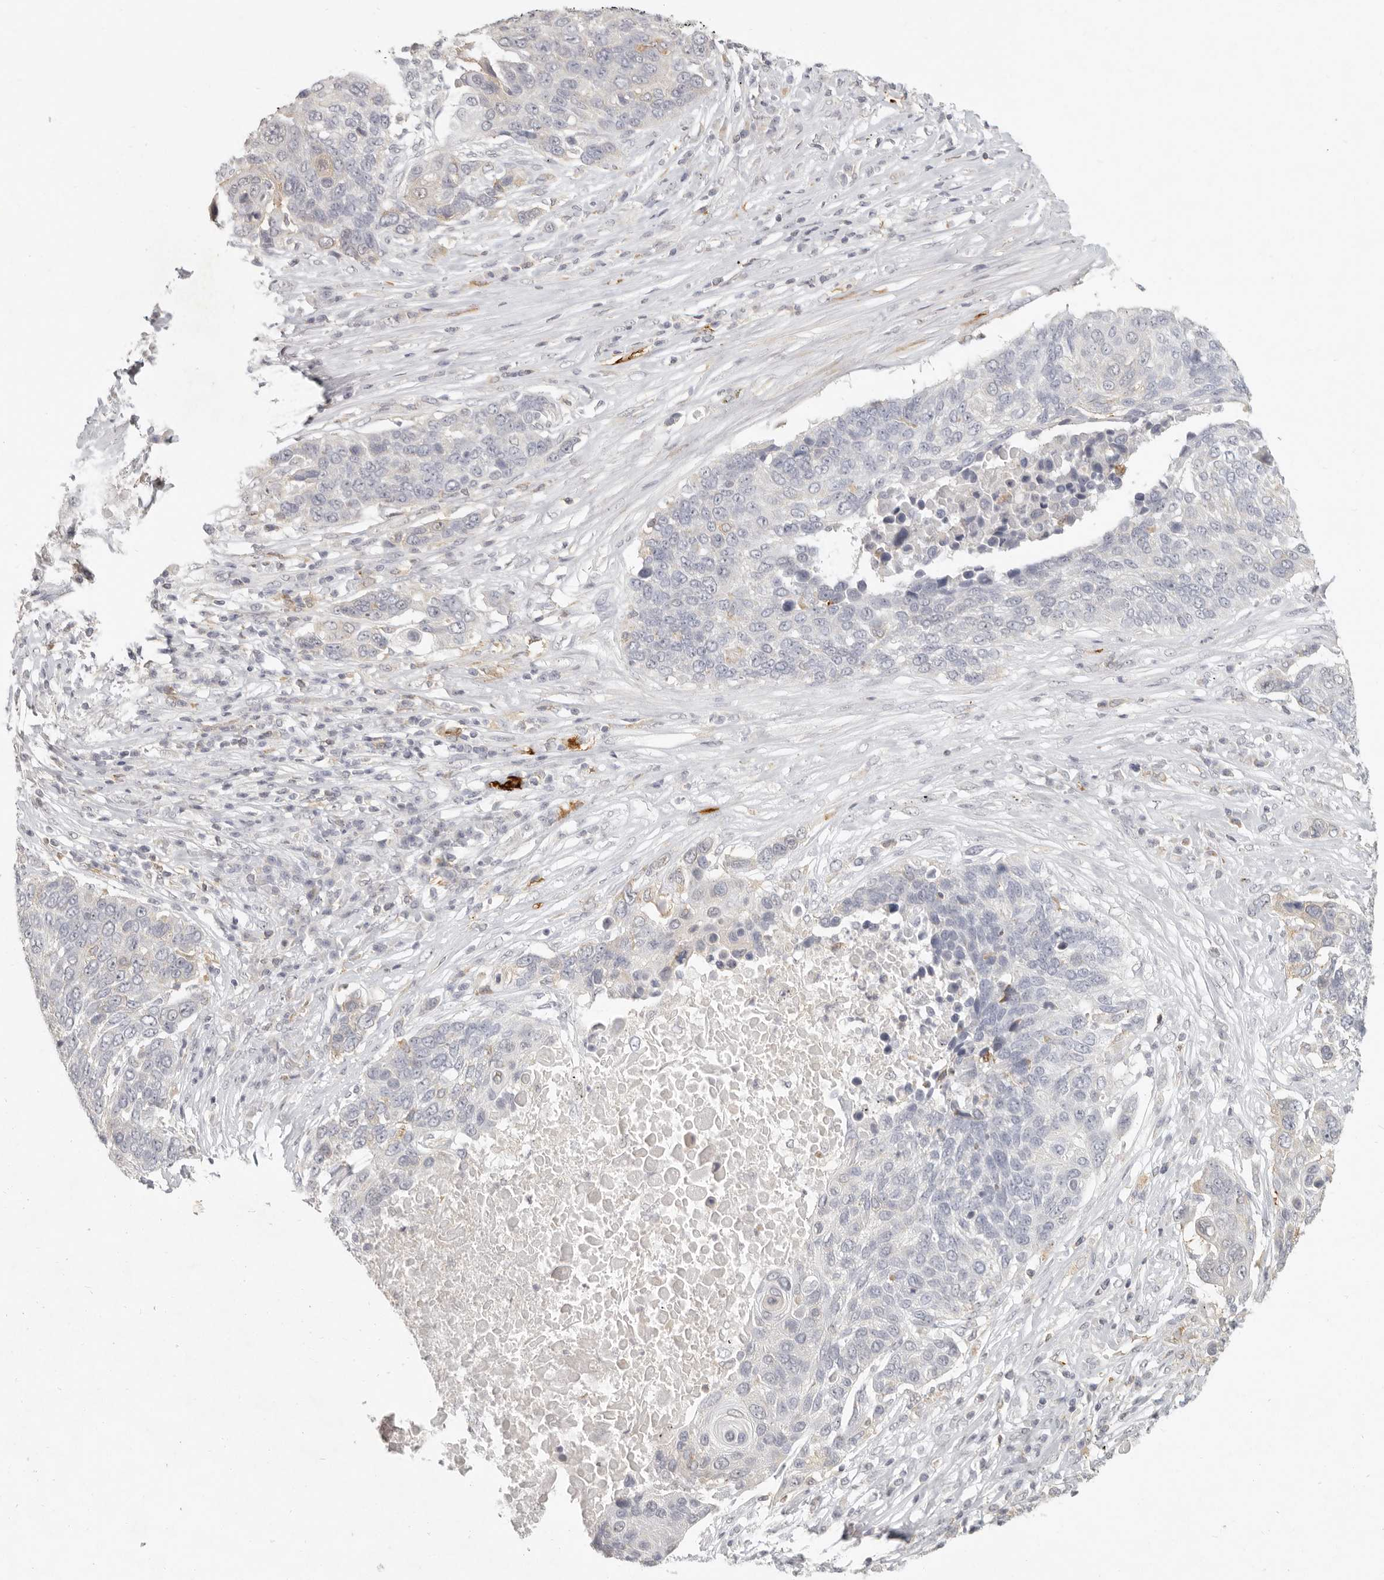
{"staining": {"intensity": "negative", "quantity": "none", "location": "none"}, "tissue": "lung cancer", "cell_type": "Tumor cells", "image_type": "cancer", "snomed": [{"axis": "morphology", "description": "Squamous cell carcinoma, NOS"}, {"axis": "topography", "description": "Lung"}], "caption": "Lung squamous cell carcinoma was stained to show a protein in brown. There is no significant expression in tumor cells.", "gene": "NIBAN1", "patient": {"sex": "male", "age": 66}}